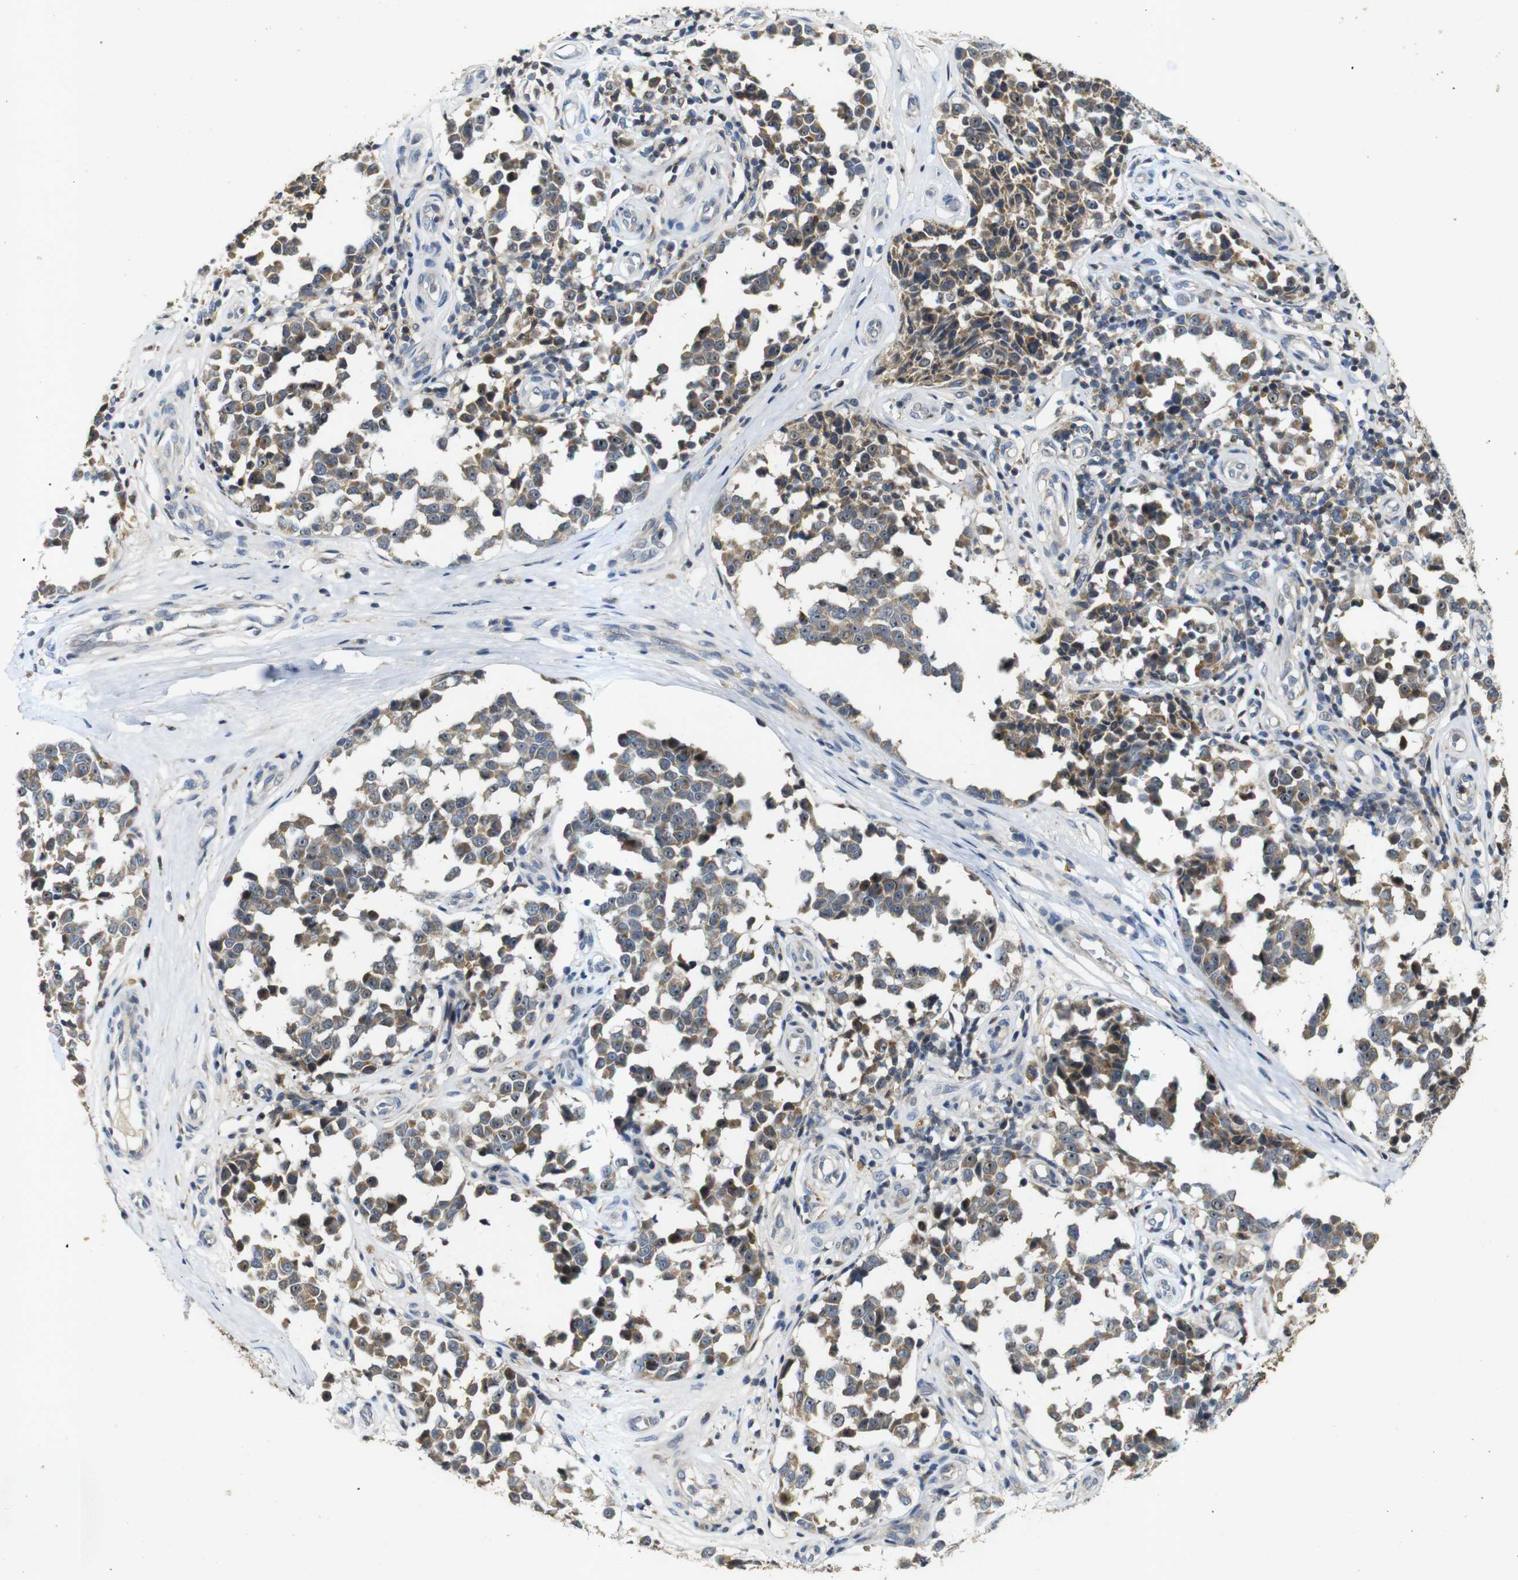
{"staining": {"intensity": "moderate", "quantity": ">75%", "location": "cytoplasmic/membranous,nuclear"}, "tissue": "melanoma", "cell_type": "Tumor cells", "image_type": "cancer", "snomed": [{"axis": "morphology", "description": "Malignant melanoma, NOS"}, {"axis": "topography", "description": "Skin"}], "caption": "Tumor cells show moderate cytoplasmic/membranous and nuclear staining in approximately >75% of cells in melanoma.", "gene": "MAGI2", "patient": {"sex": "female", "age": 64}}